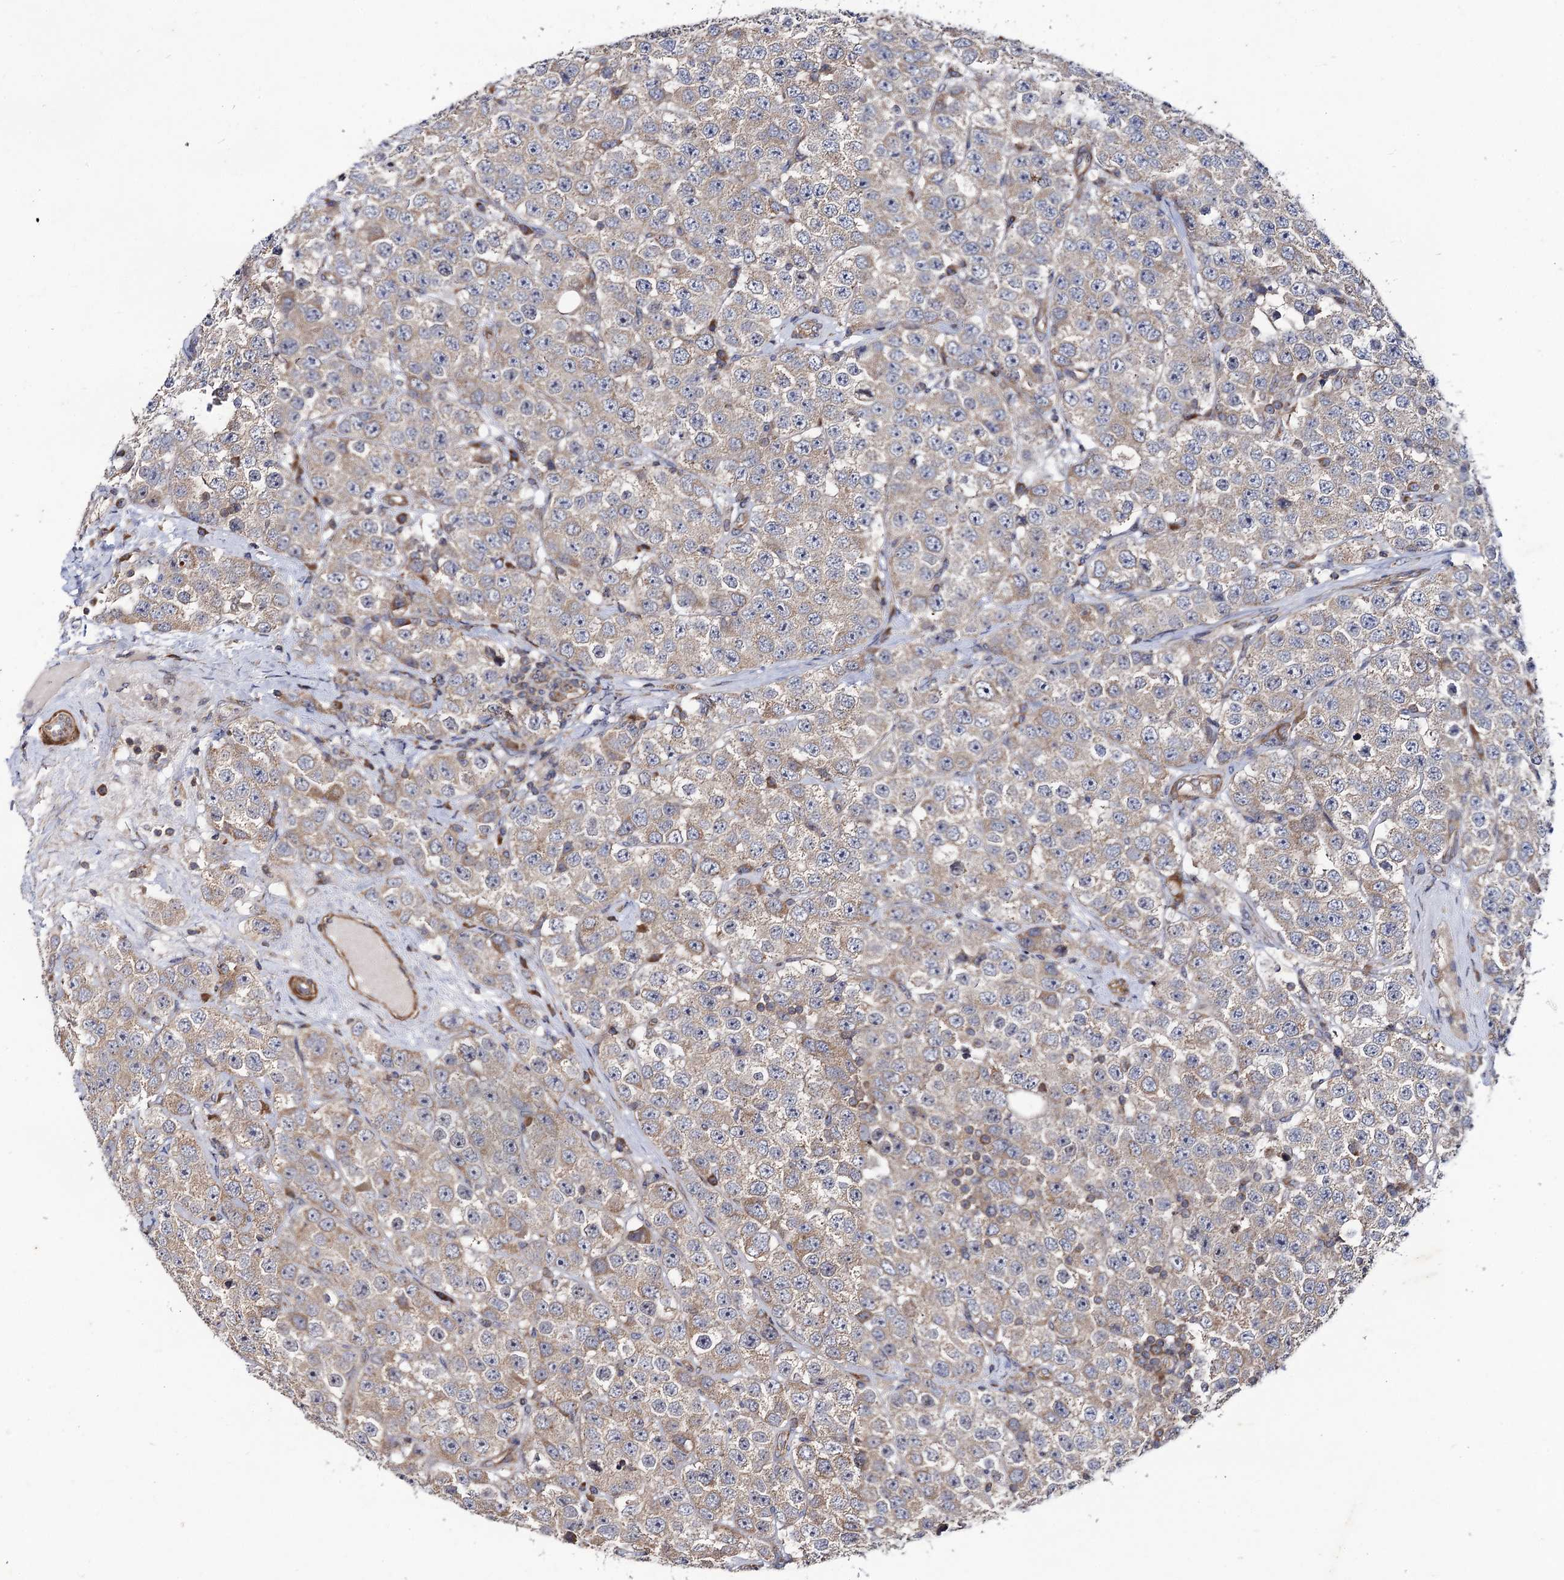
{"staining": {"intensity": "weak", "quantity": "25%-75%", "location": "cytoplasmic/membranous"}, "tissue": "testis cancer", "cell_type": "Tumor cells", "image_type": "cancer", "snomed": [{"axis": "morphology", "description": "Seminoma, NOS"}, {"axis": "topography", "description": "Testis"}], "caption": "Testis cancer (seminoma) was stained to show a protein in brown. There is low levels of weak cytoplasmic/membranous expression in about 25%-75% of tumor cells.", "gene": "DYDC1", "patient": {"sex": "male", "age": 28}}